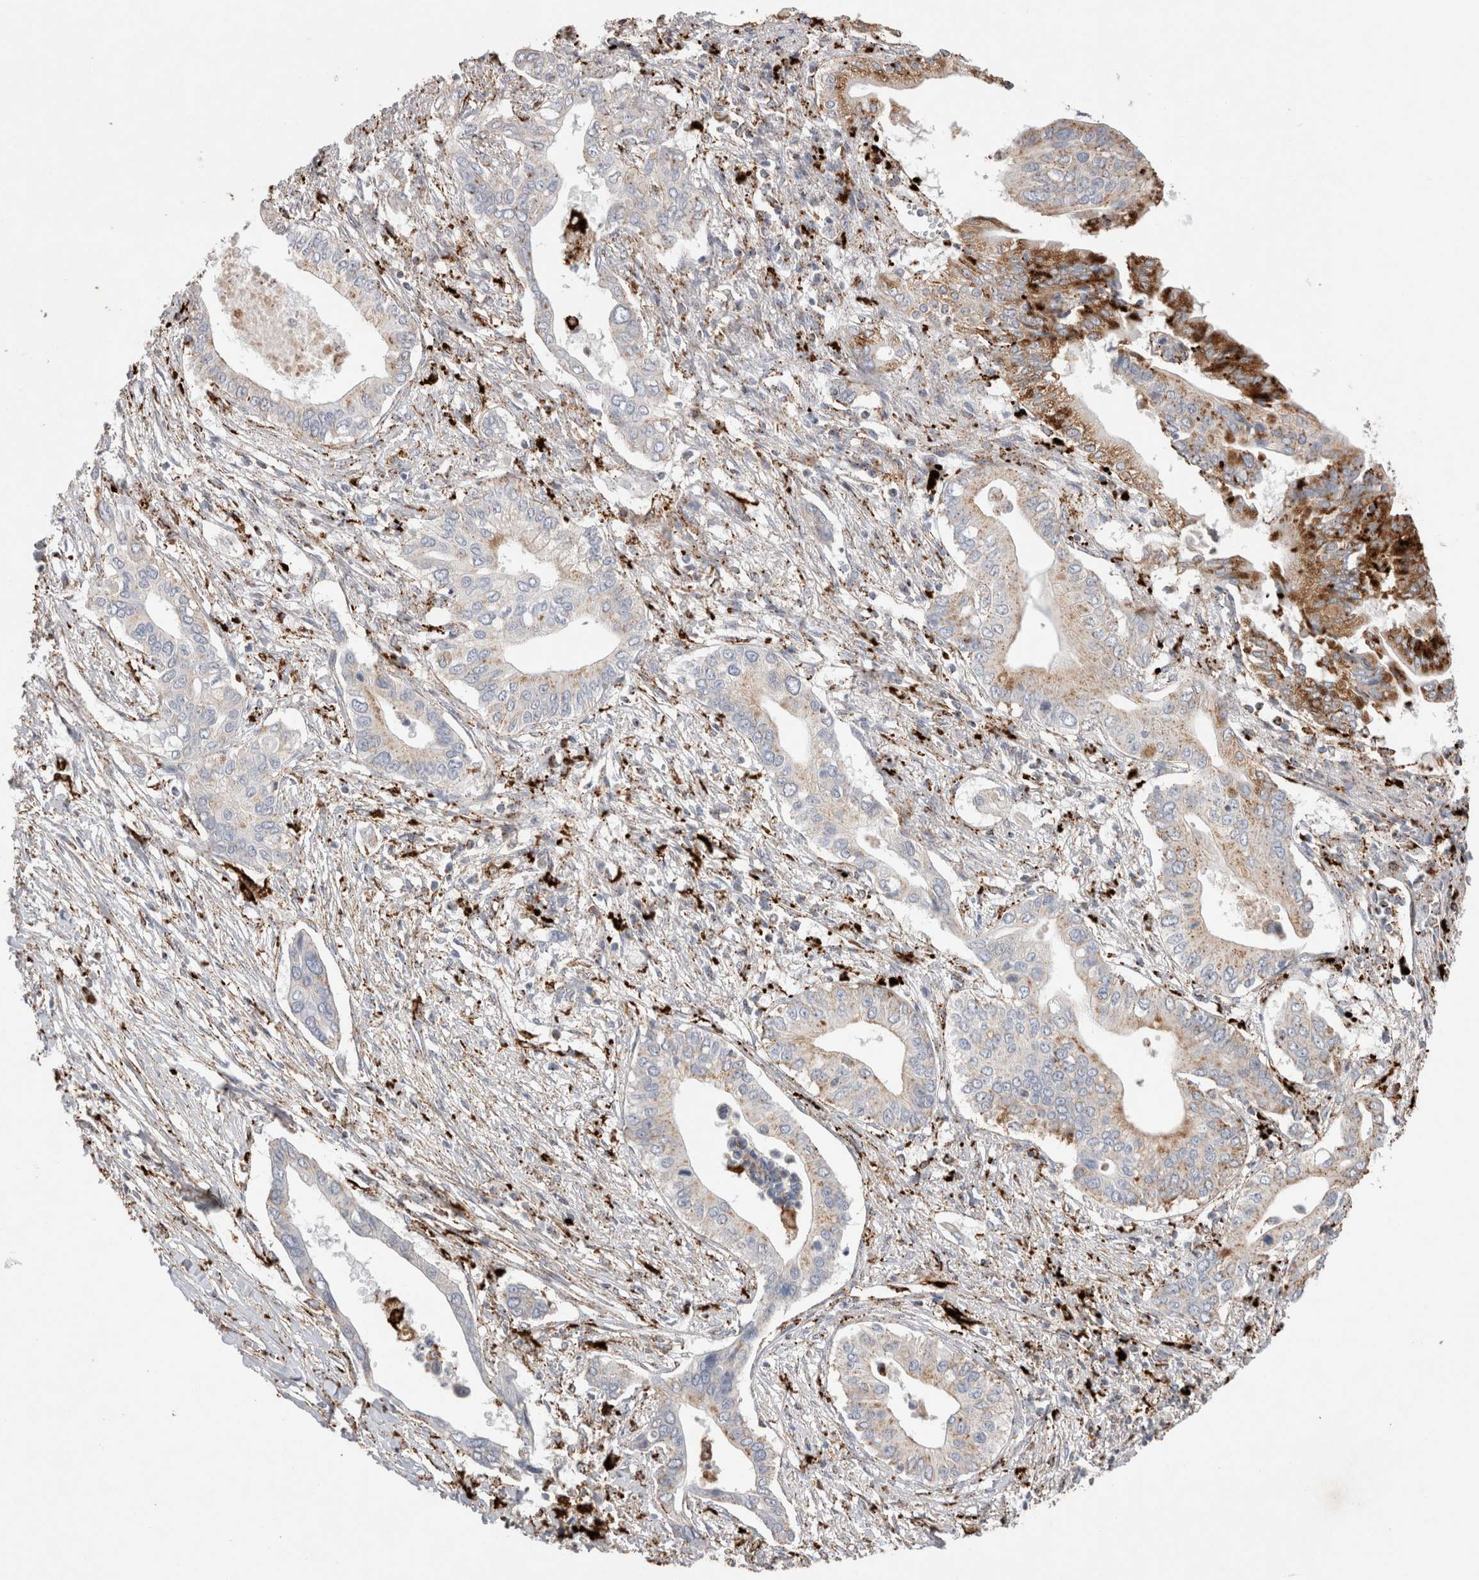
{"staining": {"intensity": "moderate", "quantity": "<25%", "location": "cytoplasmic/membranous"}, "tissue": "pancreatic cancer", "cell_type": "Tumor cells", "image_type": "cancer", "snomed": [{"axis": "morphology", "description": "Normal tissue, NOS"}, {"axis": "morphology", "description": "Adenocarcinoma, NOS"}, {"axis": "topography", "description": "Pancreas"}, {"axis": "topography", "description": "Peripheral nerve tissue"}], "caption": "Moderate cytoplasmic/membranous protein expression is appreciated in about <25% of tumor cells in pancreatic cancer.", "gene": "CTSA", "patient": {"sex": "male", "age": 59}}